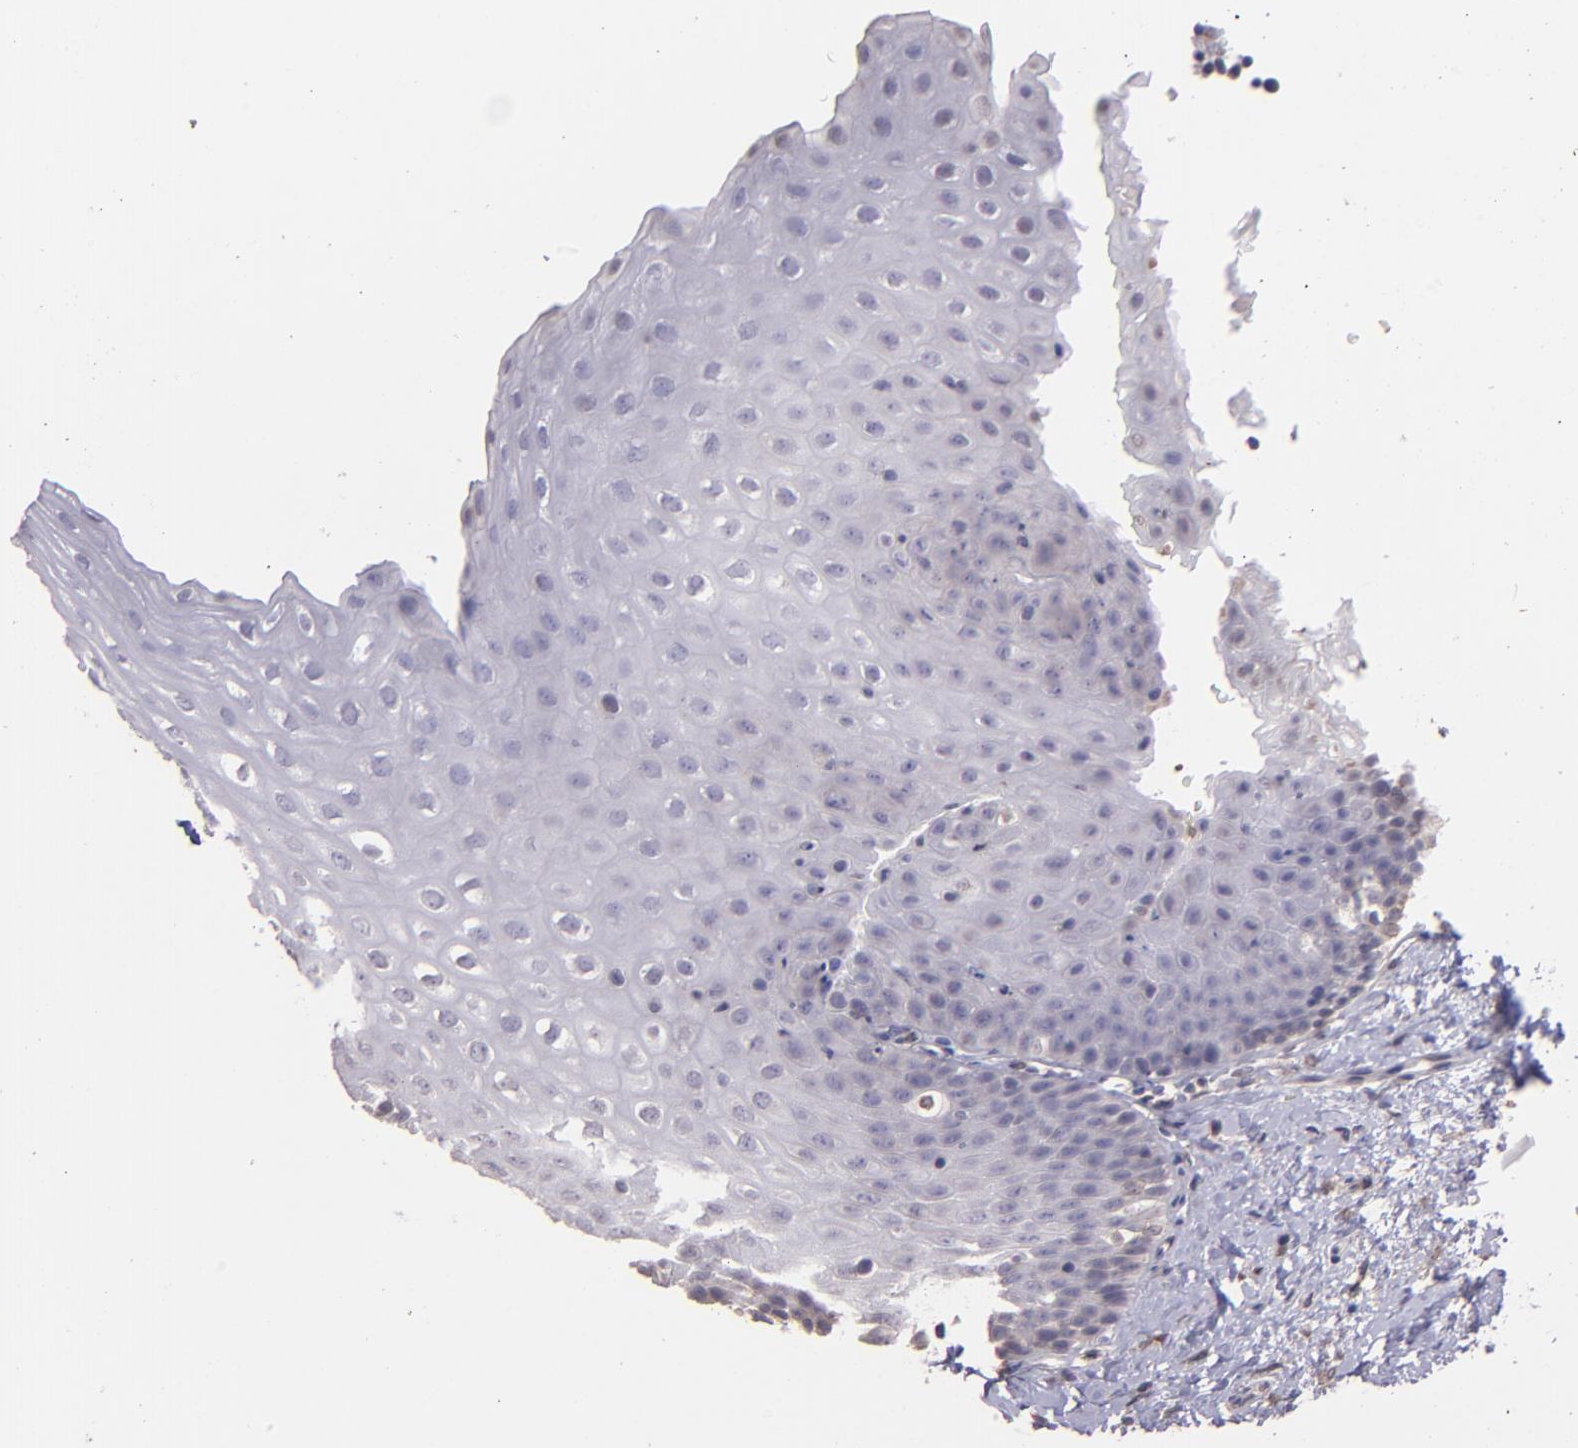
{"staining": {"intensity": "negative", "quantity": "none", "location": "none"}, "tissue": "esophagus", "cell_type": "Squamous epithelial cells", "image_type": "normal", "snomed": [{"axis": "morphology", "description": "Normal tissue, NOS"}, {"axis": "topography", "description": "Esophagus"}], "caption": "Squamous epithelial cells show no significant staining in benign esophagus. Brightfield microscopy of immunohistochemistry stained with DAB (brown) and hematoxylin (blue), captured at high magnification.", "gene": "NUP62CL", "patient": {"sex": "female", "age": 61}}